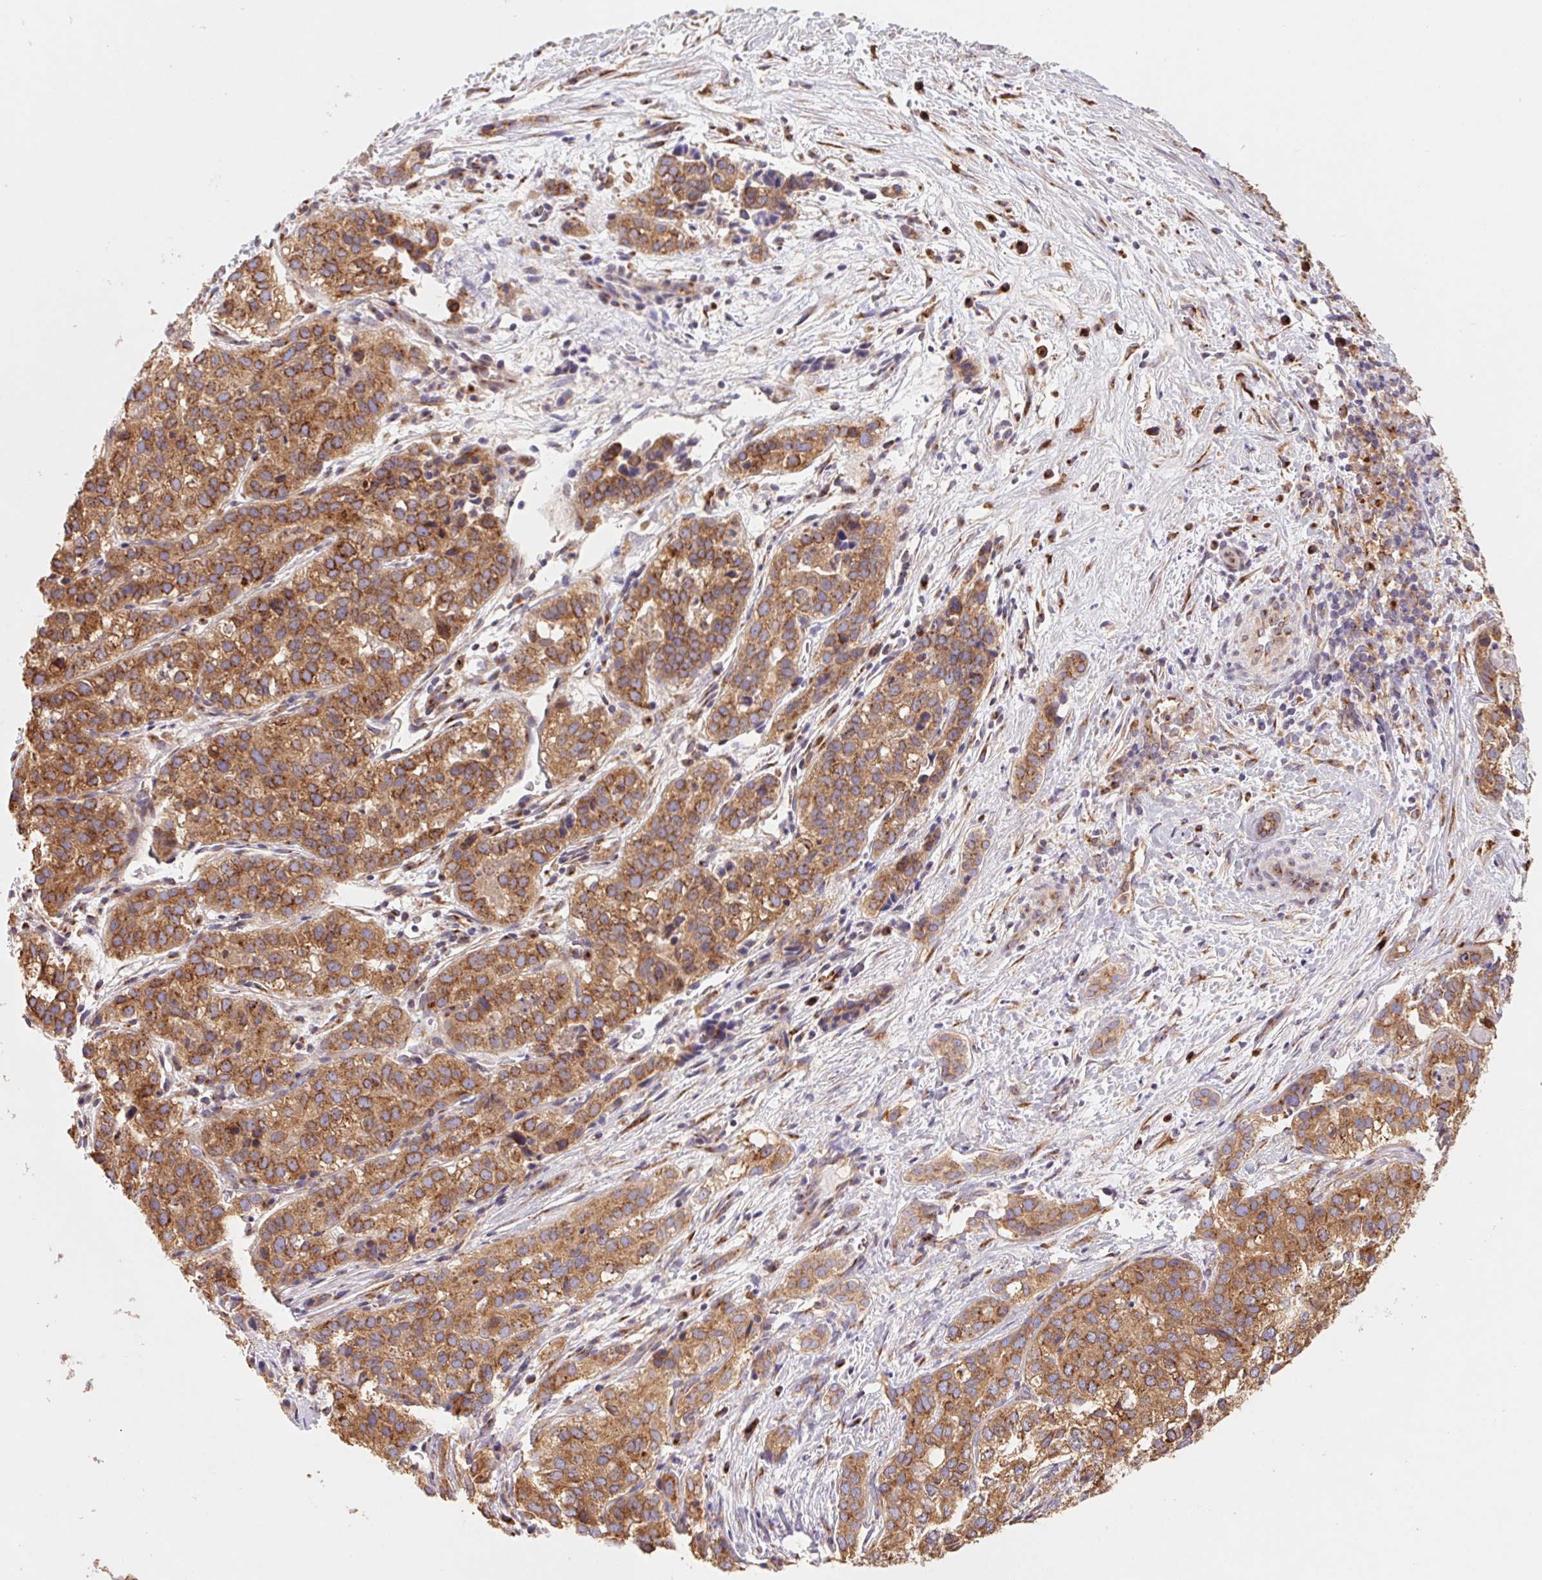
{"staining": {"intensity": "moderate", "quantity": ">75%", "location": "cytoplasmic/membranous"}, "tissue": "liver cancer", "cell_type": "Tumor cells", "image_type": "cancer", "snomed": [{"axis": "morphology", "description": "Cholangiocarcinoma"}, {"axis": "topography", "description": "Liver"}], "caption": "Liver cancer (cholangiocarcinoma) stained with a protein marker demonstrates moderate staining in tumor cells.", "gene": "RAB1A", "patient": {"sex": "male", "age": 56}}